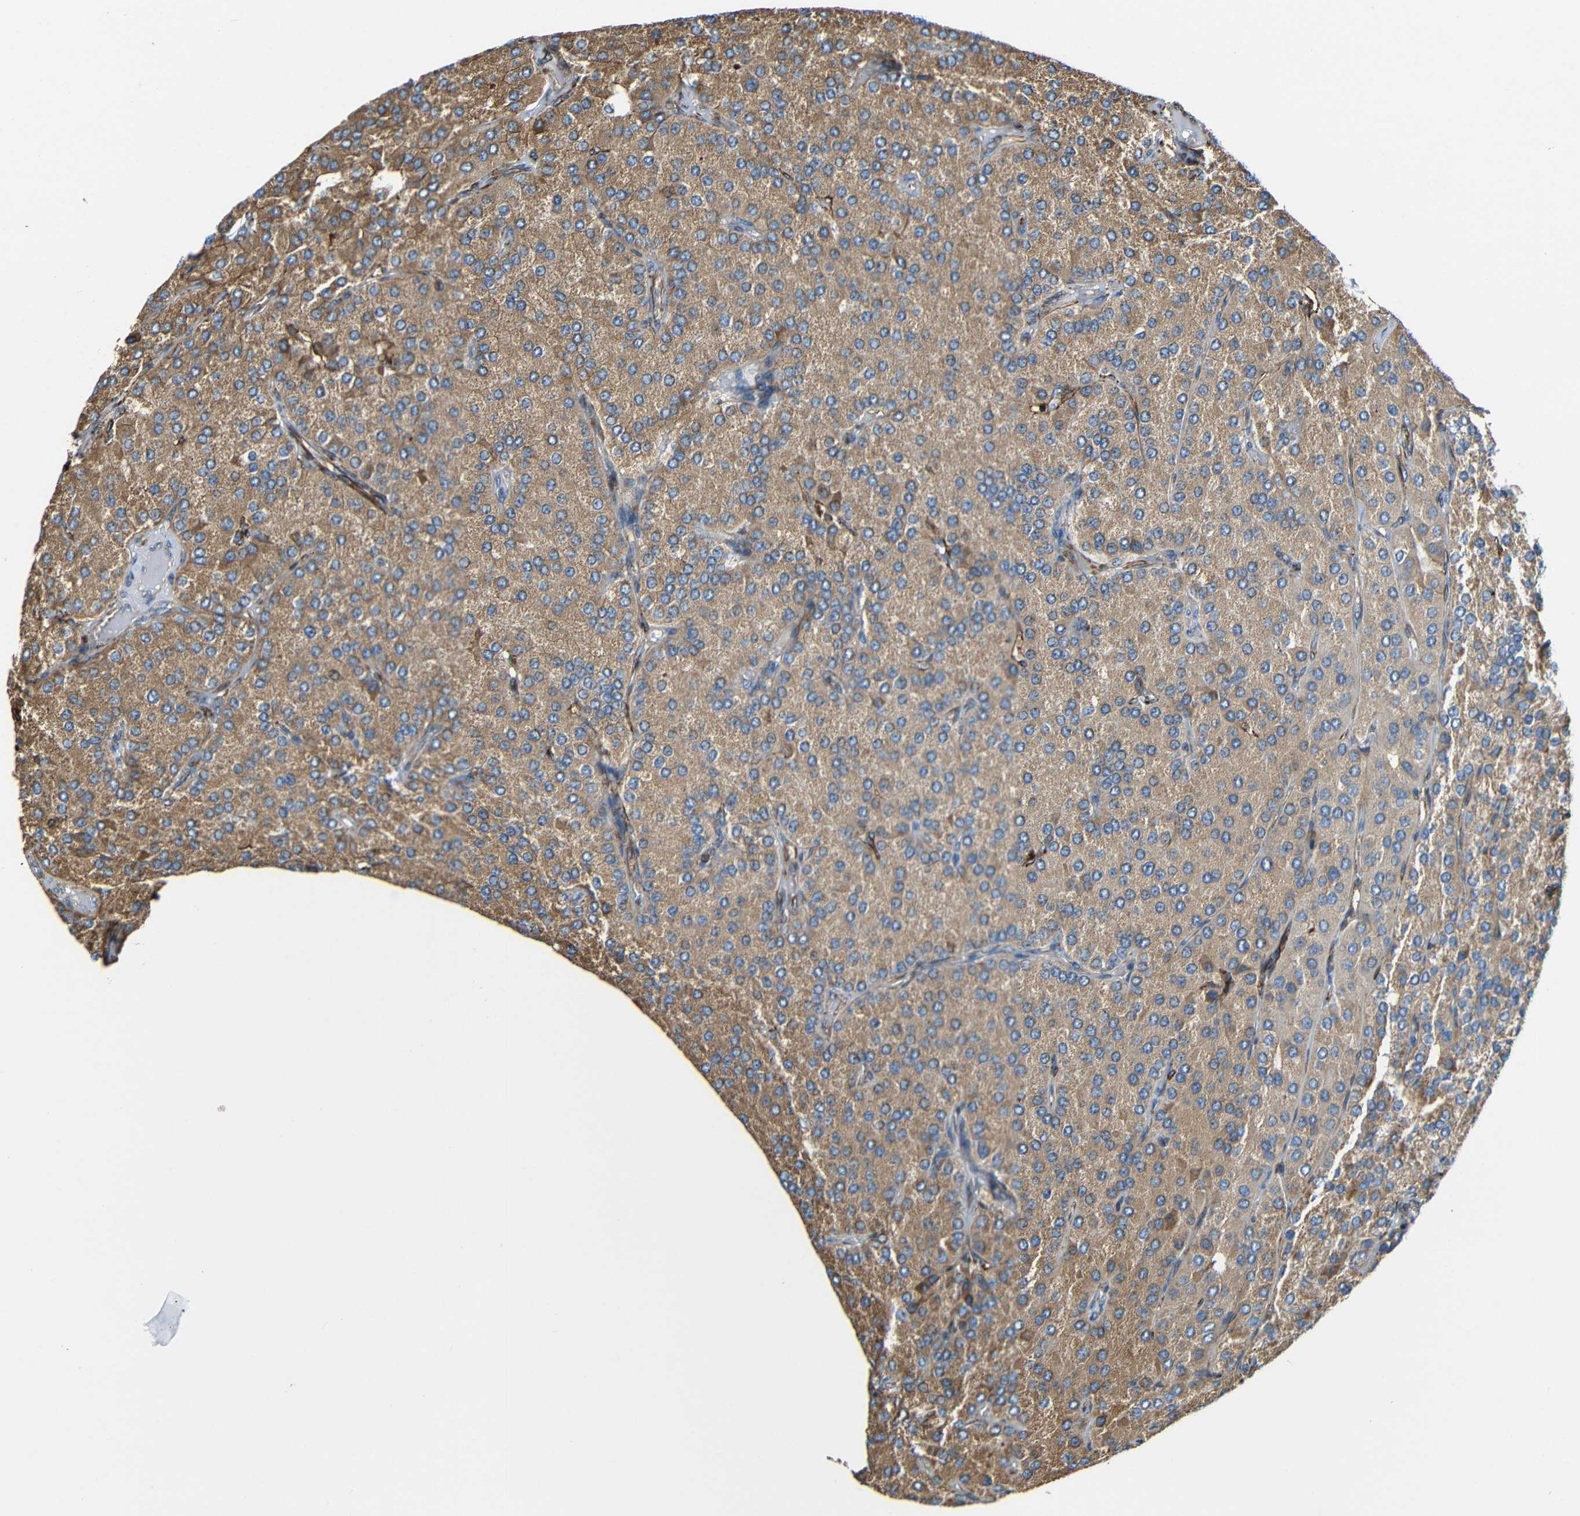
{"staining": {"intensity": "moderate", "quantity": ">75%", "location": "cytoplasmic/membranous"}, "tissue": "parathyroid gland", "cell_type": "Glandular cells", "image_type": "normal", "snomed": [{"axis": "morphology", "description": "Normal tissue, NOS"}, {"axis": "morphology", "description": "Adenoma, NOS"}, {"axis": "topography", "description": "Parathyroid gland"}], "caption": "IHC staining of unremarkable parathyroid gland, which exhibits medium levels of moderate cytoplasmic/membranous staining in about >75% of glandular cells indicating moderate cytoplasmic/membranous protein expression. The staining was performed using DAB (brown) for protein detection and nuclei were counterstained in hematoxylin (blue).", "gene": "IGSF10", "patient": {"sex": "female", "age": 86}}